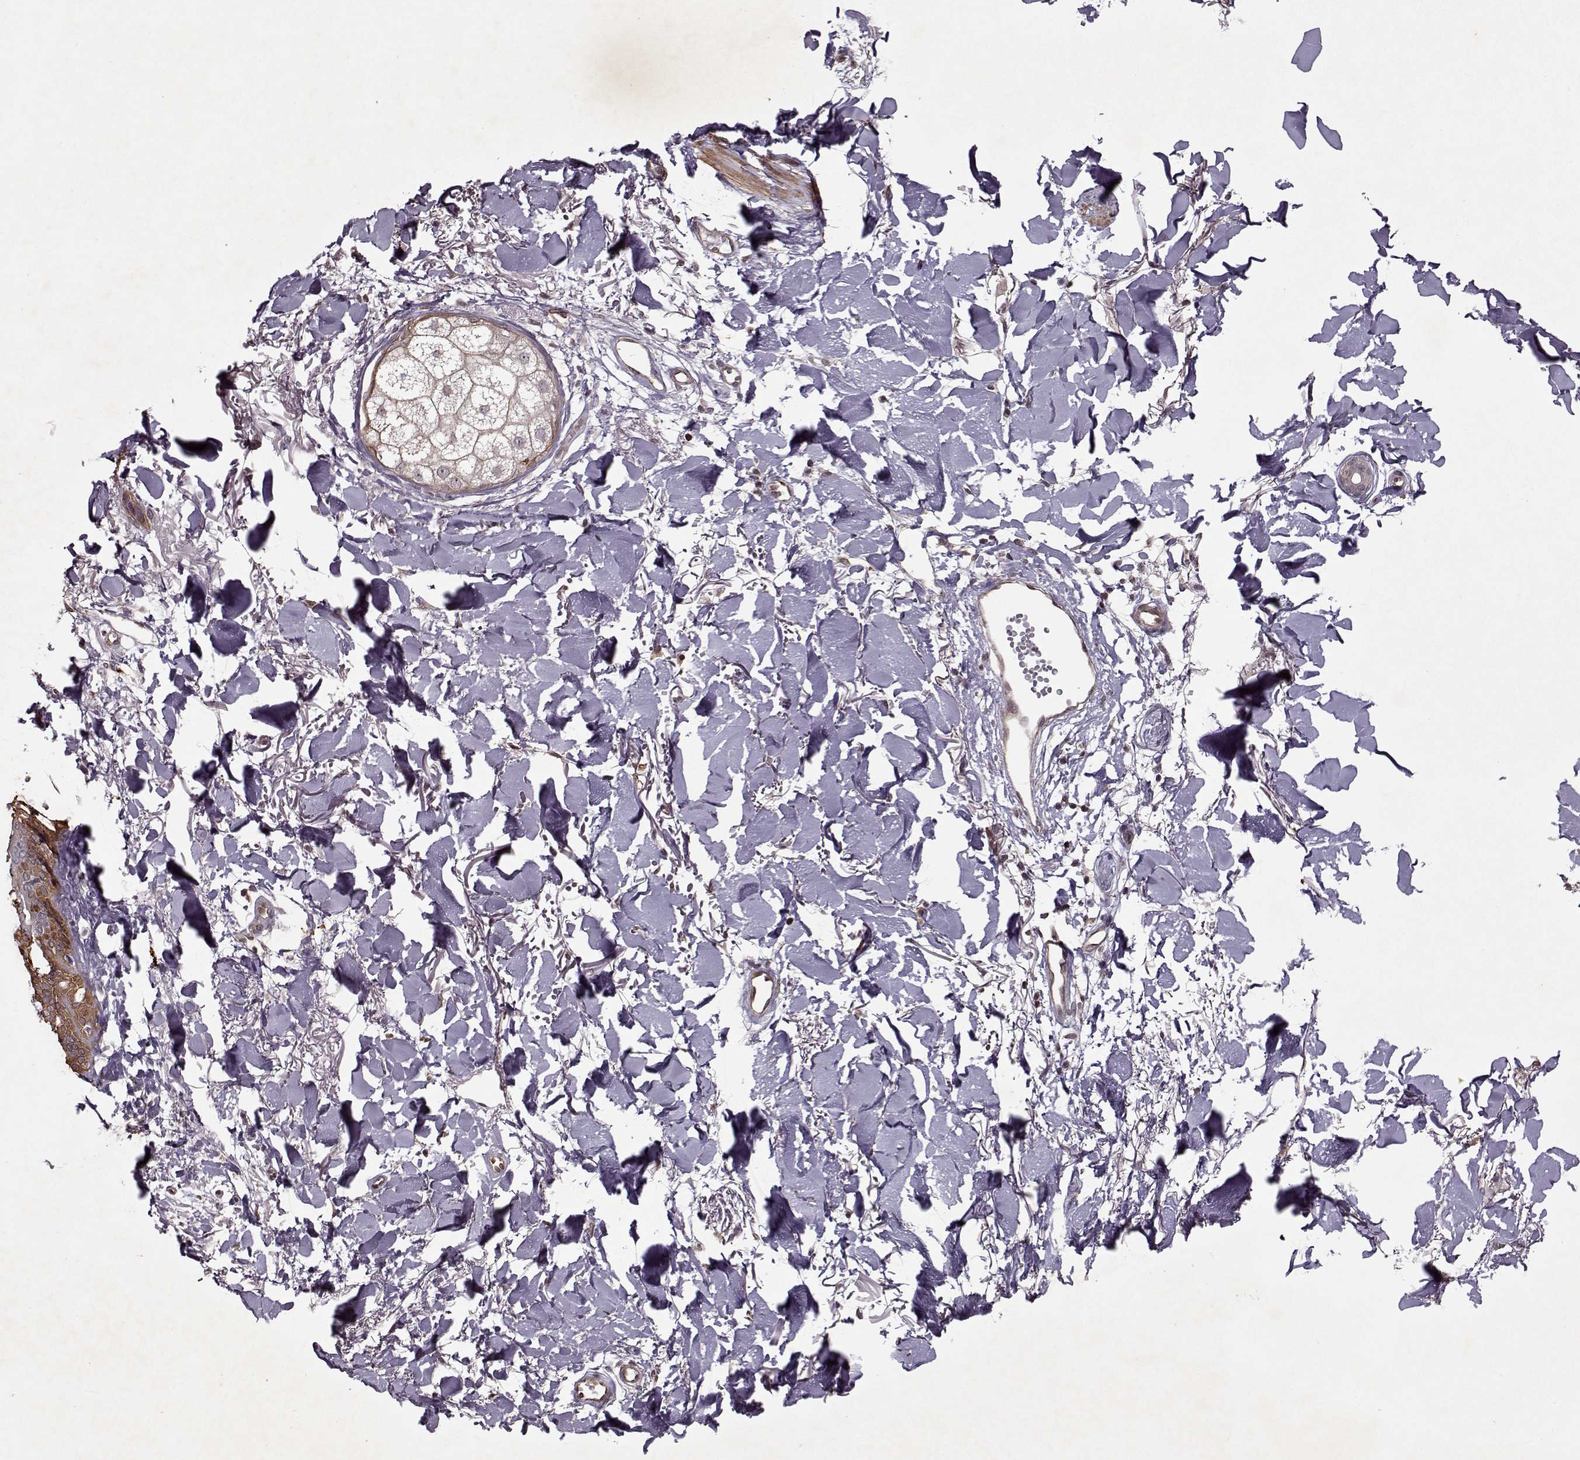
{"staining": {"intensity": "moderate", "quantity": ">75%", "location": "cytoplasmic/membranous"}, "tissue": "skin cancer", "cell_type": "Tumor cells", "image_type": "cancer", "snomed": [{"axis": "morphology", "description": "Normal tissue, NOS"}, {"axis": "morphology", "description": "Basal cell carcinoma"}, {"axis": "topography", "description": "Skin"}], "caption": "Tumor cells show medium levels of moderate cytoplasmic/membranous positivity in about >75% of cells in human skin cancer (basal cell carcinoma).", "gene": "KRT9", "patient": {"sex": "male", "age": 84}}